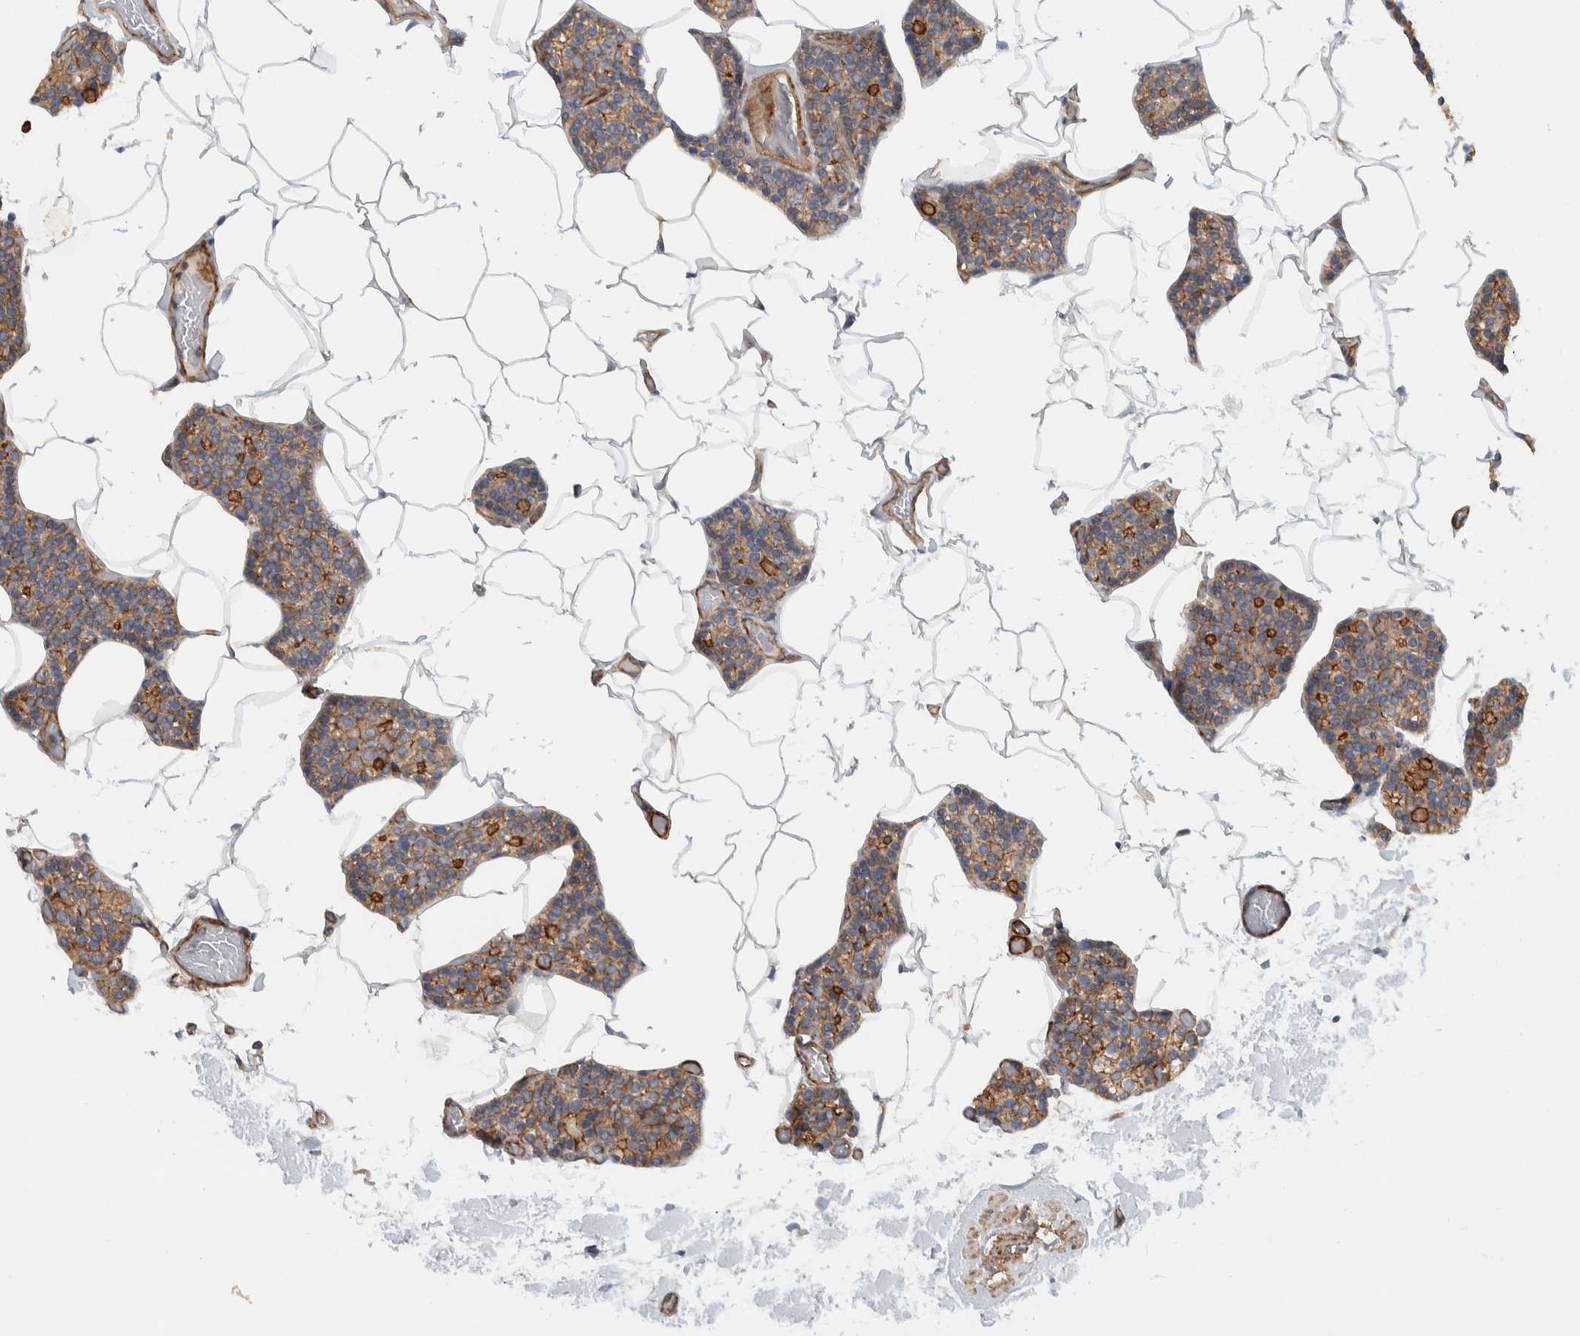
{"staining": {"intensity": "moderate", "quantity": ">75%", "location": "cytoplasmic/membranous"}, "tissue": "parathyroid gland", "cell_type": "Glandular cells", "image_type": "normal", "snomed": [{"axis": "morphology", "description": "Normal tissue, NOS"}, {"axis": "topography", "description": "Parathyroid gland"}], "caption": "DAB (3,3'-diaminobenzidine) immunohistochemical staining of normal parathyroid gland exhibits moderate cytoplasmic/membranous protein positivity in approximately >75% of glandular cells.", "gene": "MPRIP", "patient": {"sex": "male", "age": 52}}